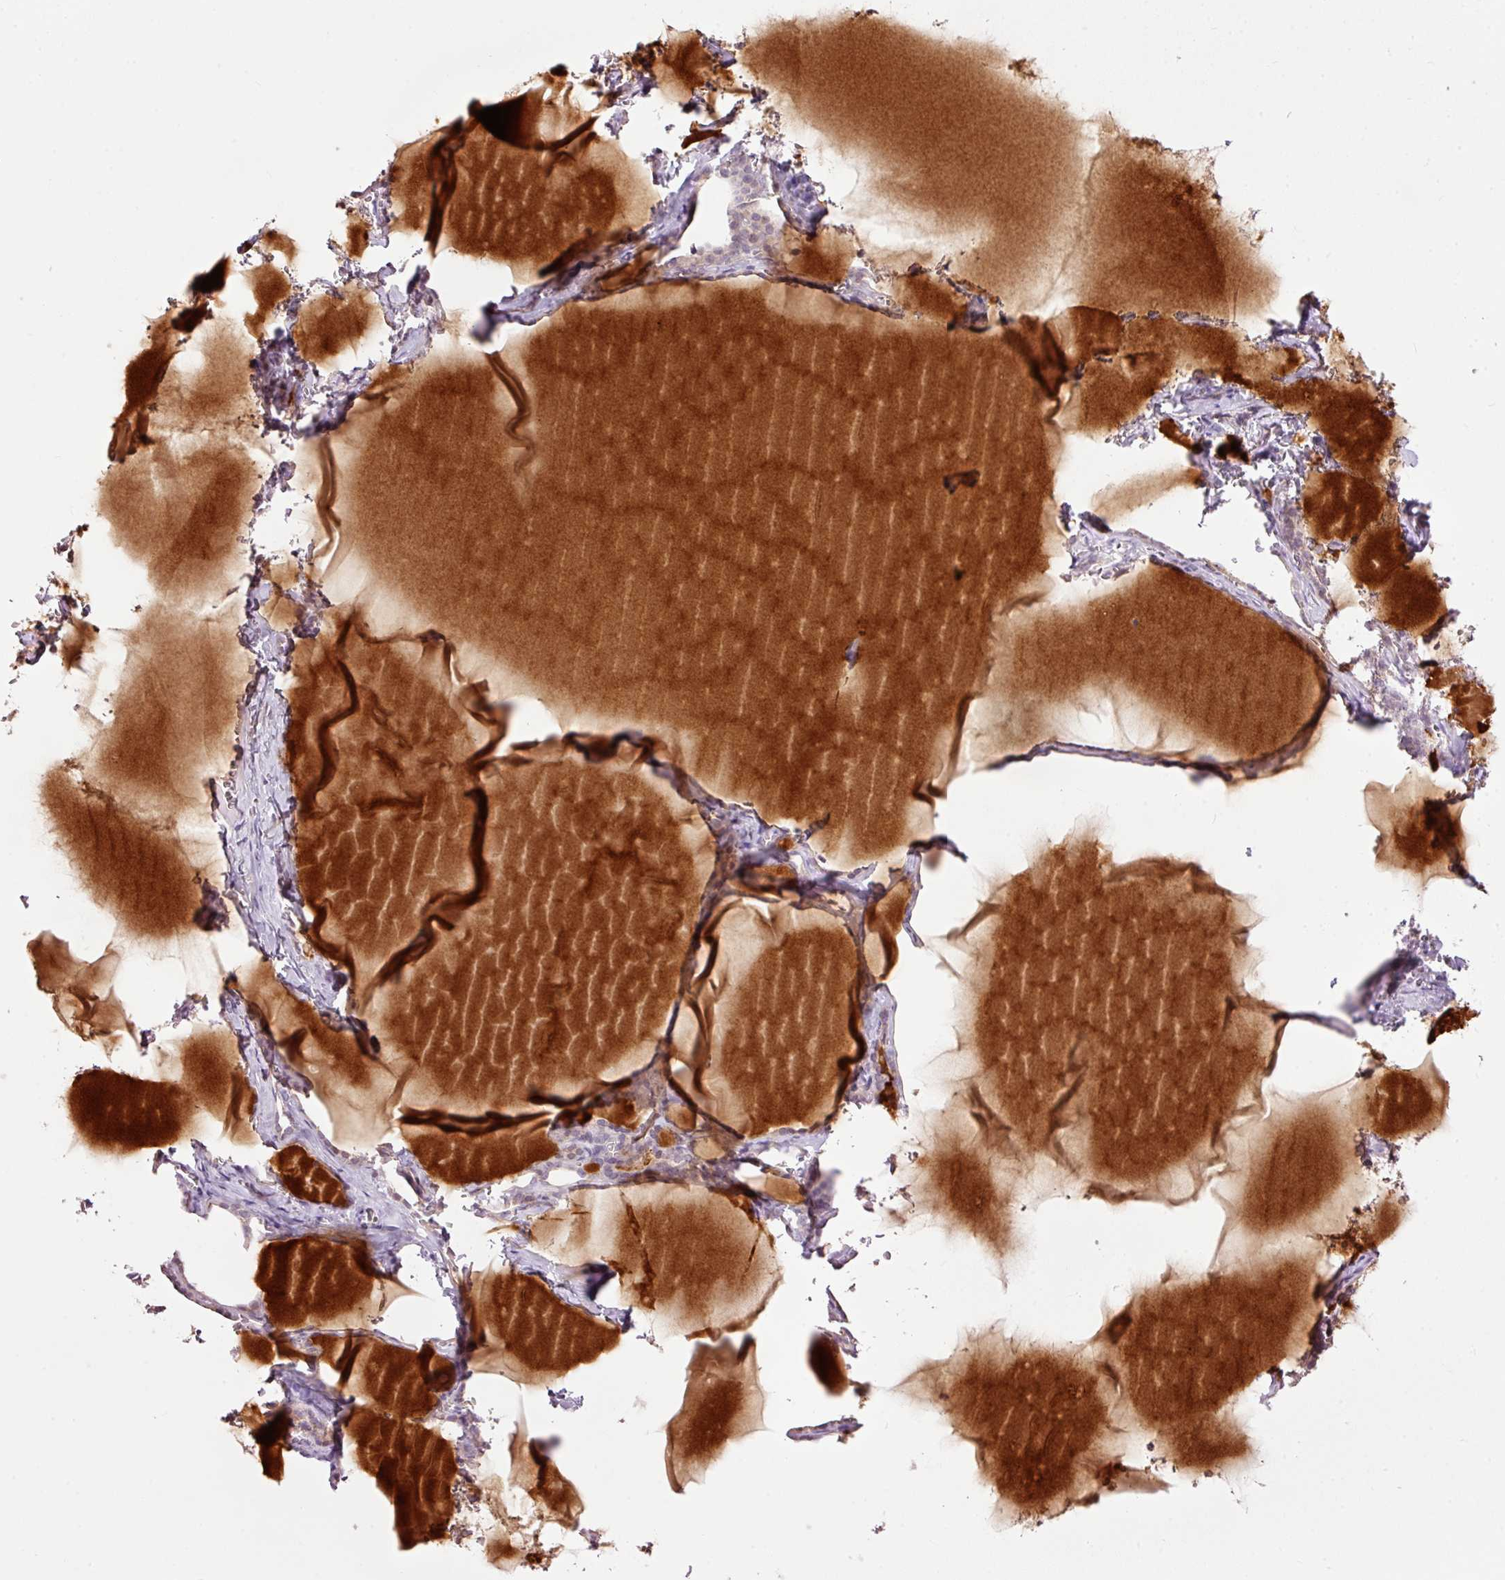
{"staining": {"intensity": "moderate", "quantity": "<25%", "location": "cytoplasmic/membranous,nuclear"}, "tissue": "thyroid gland", "cell_type": "Glandular cells", "image_type": "normal", "snomed": [{"axis": "morphology", "description": "Normal tissue, NOS"}, {"axis": "topography", "description": "Thyroid gland"}], "caption": "DAB (3,3'-diaminobenzidine) immunohistochemical staining of normal human thyroid gland shows moderate cytoplasmic/membranous,nuclear protein expression in approximately <25% of glandular cells. (DAB IHC with brightfield microscopy, high magnification).", "gene": "FCRL4", "patient": {"sex": "female", "age": 49}}